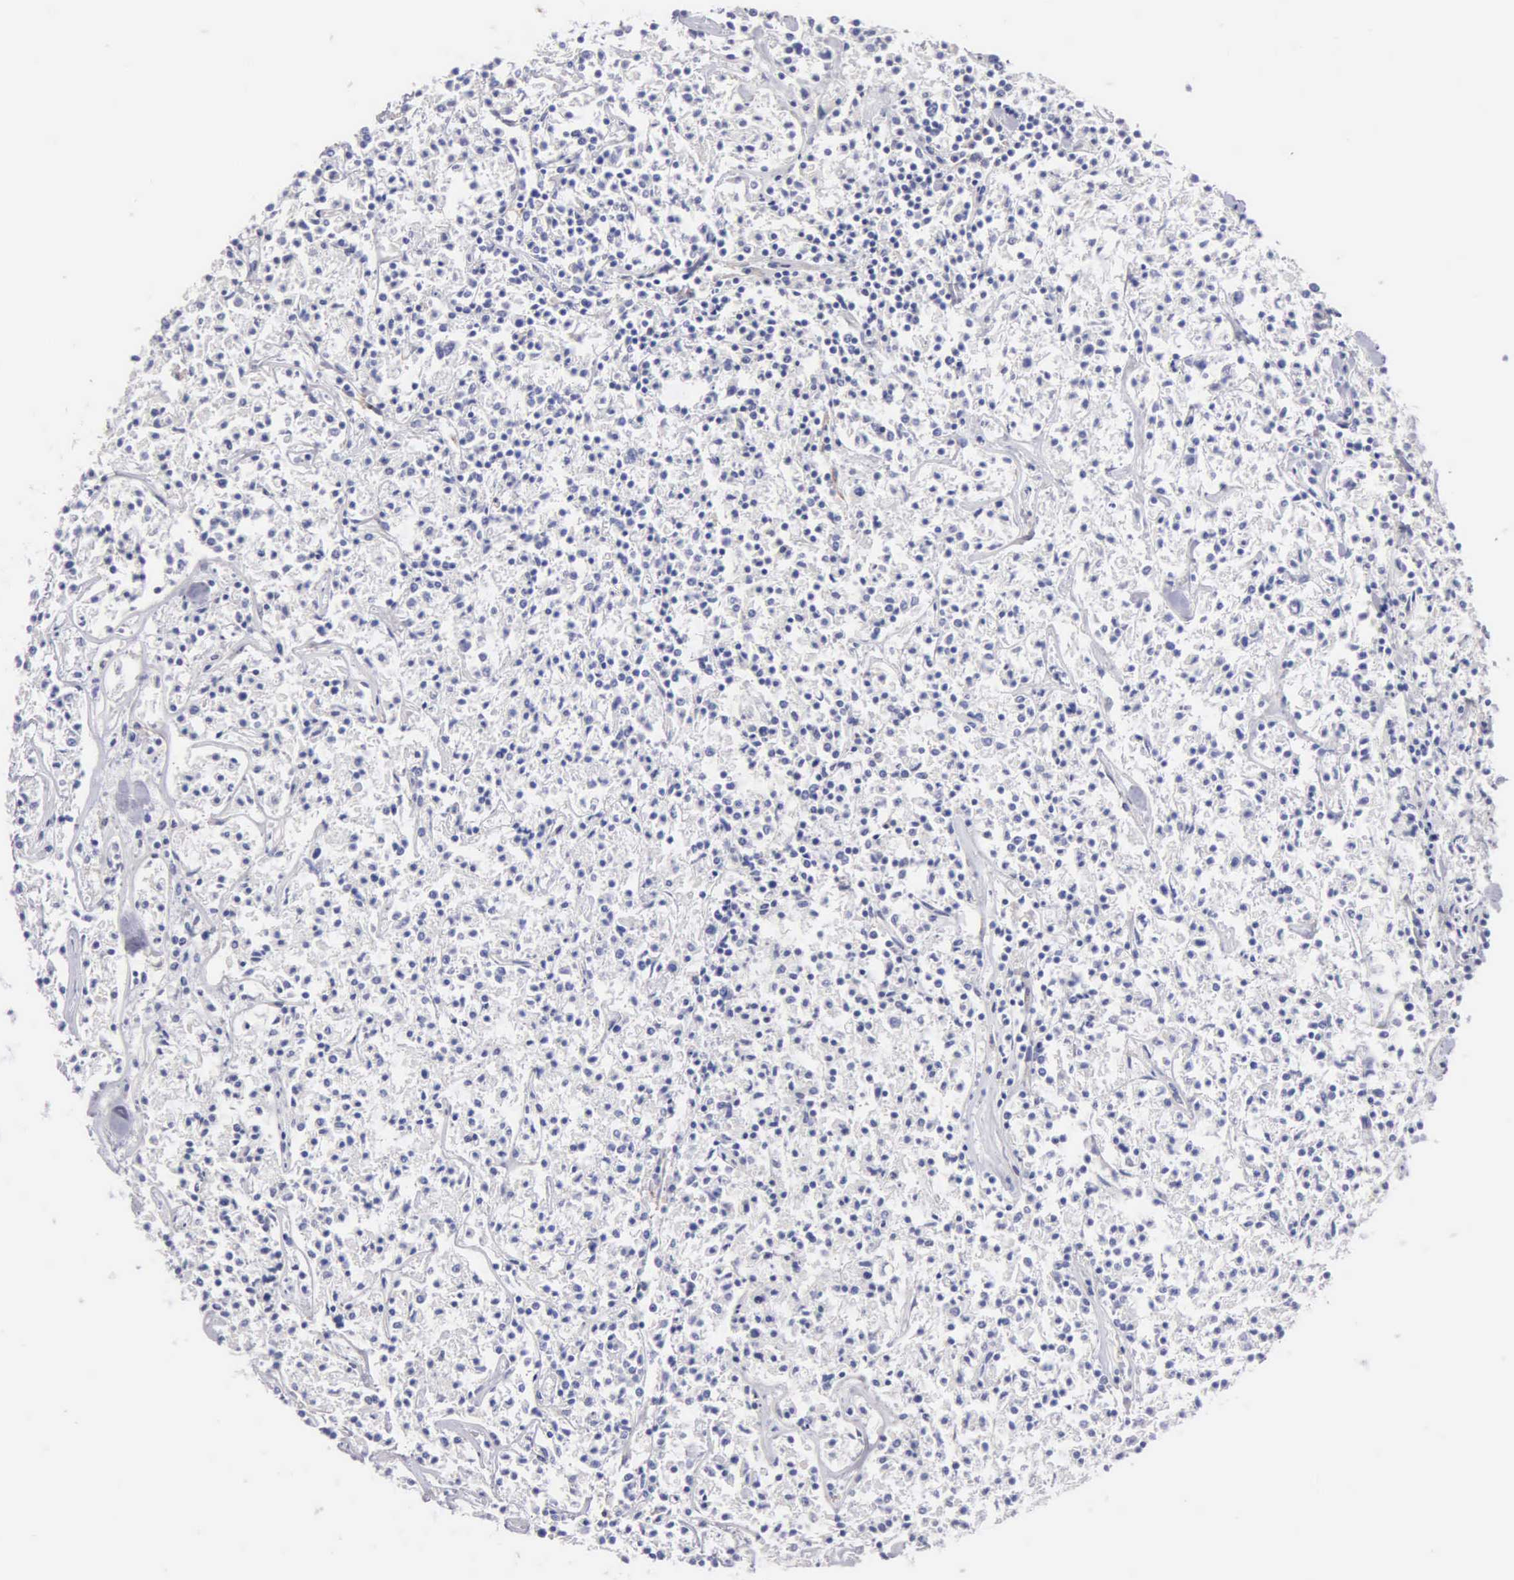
{"staining": {"intensity": "negative", "quantity": "none", "location": "none"}, "tissue": "lymphoma", "cell_type": "Tumor cells", "image_type": "cancer", "snomed": [{"axis": "morphology", "description": "Malignant lymphoma, non-Hodgkin's type, Low grade"}, {"axis": "topography", "description": "Small intestine"}], "caption": "Micrograph shows no protein staining in tumor cells of malignant lymphoma, non-Hodgkin's type (low-grade) tissue.", "gene": "APP", "patient": {"sex": "female", "age": 59}}